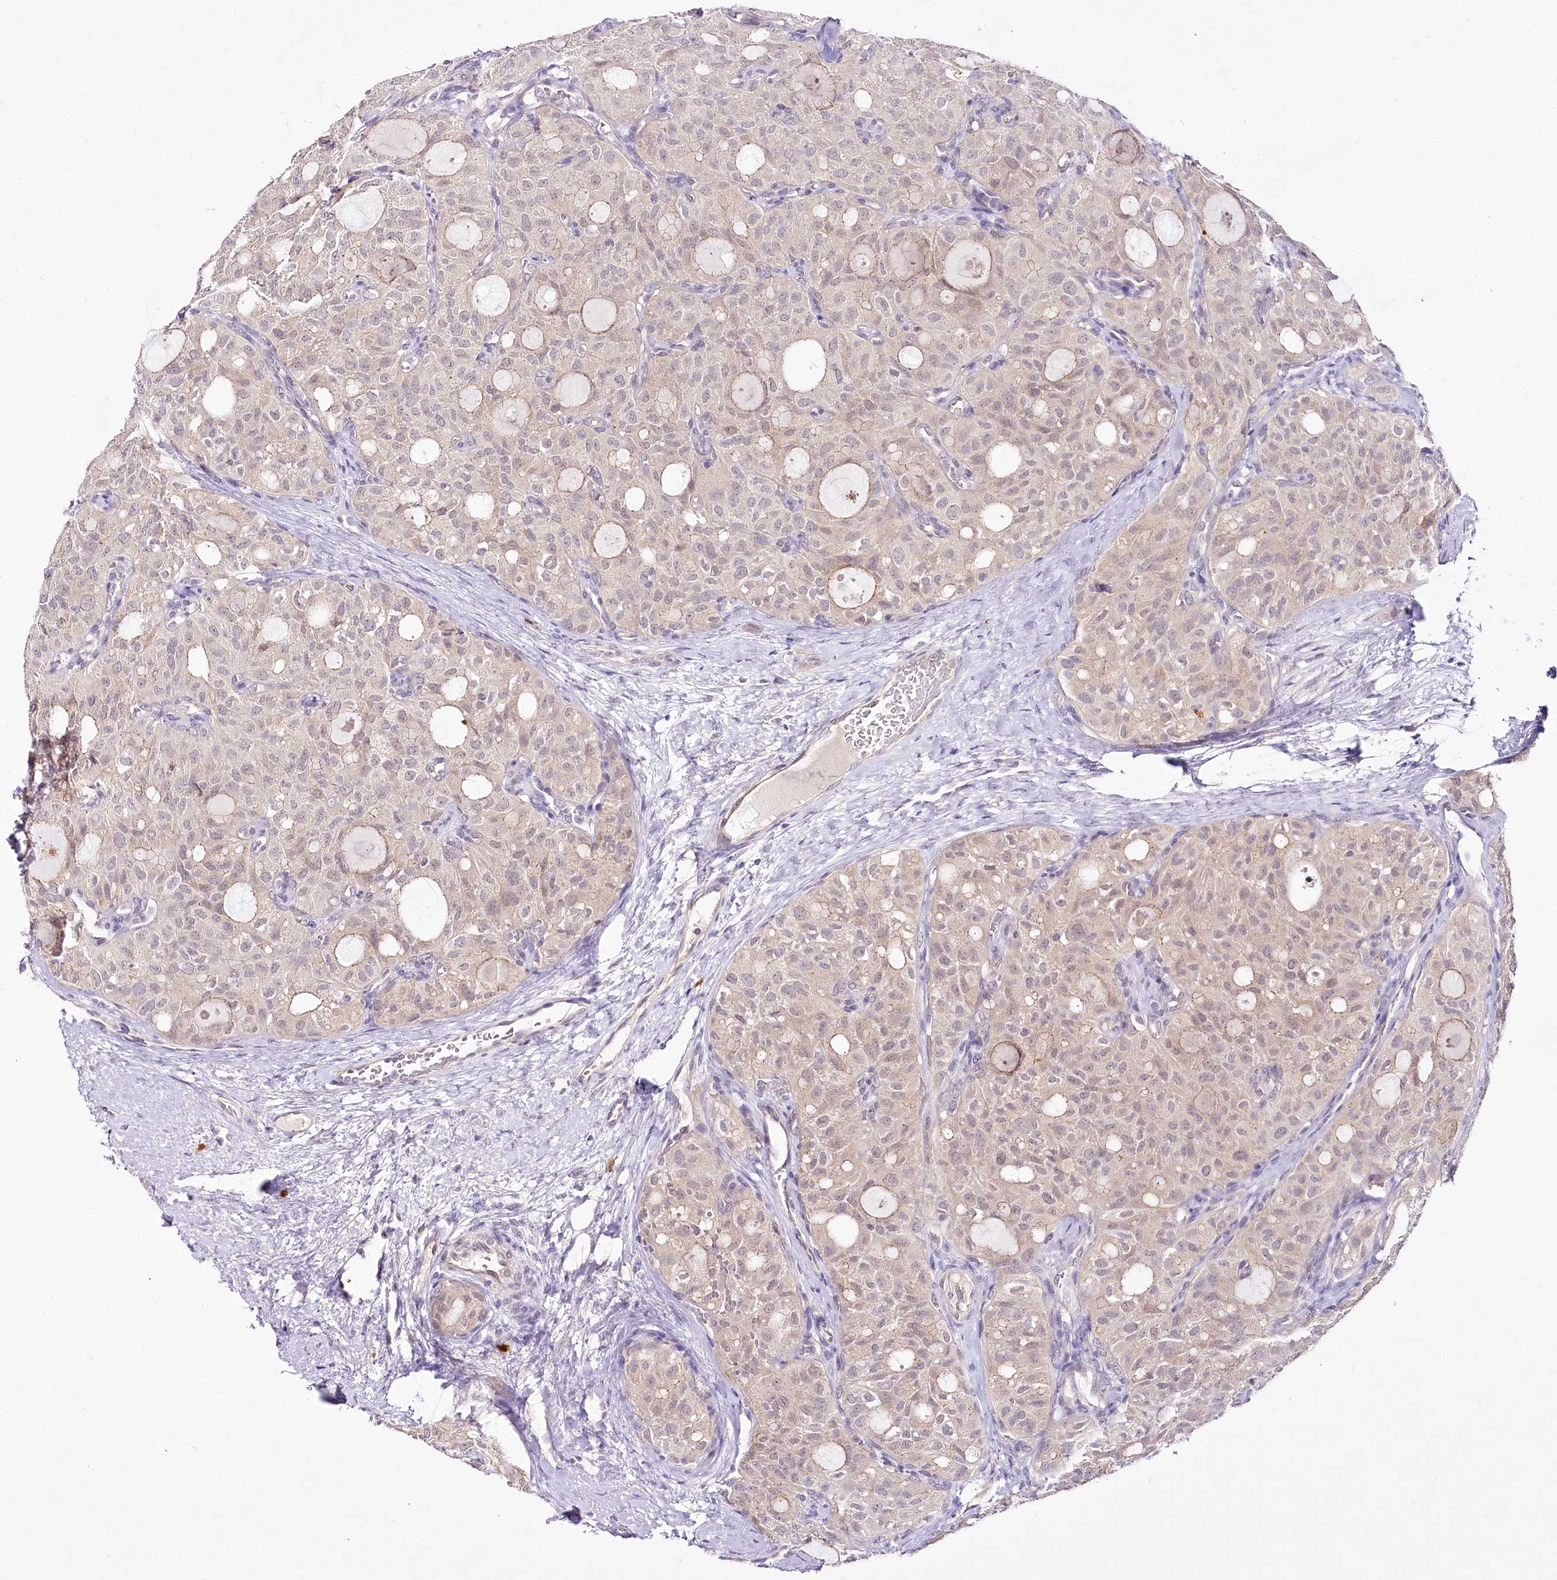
{"staining": {"intensity": "weak", "quantity": "25%-75%", "location": "nuclear"}, "tissue": "thyroid cancer", "cell_type": "Tumor cells", "image_type": "cancer", "snomed": [{"axis": "morphology", "description": "Follicular adenoma carcinoma, NOS"}, {"axis": "topography", "description": "Thyroid gland"}], "caption": "A low amount of weak nuclear staining is present in about 25%-75% of tumor cells in thyroid follicular adenoma carcinoma tissue.", "gene": "VWA5A", "patient": {"sex": "male", "age": 75}}